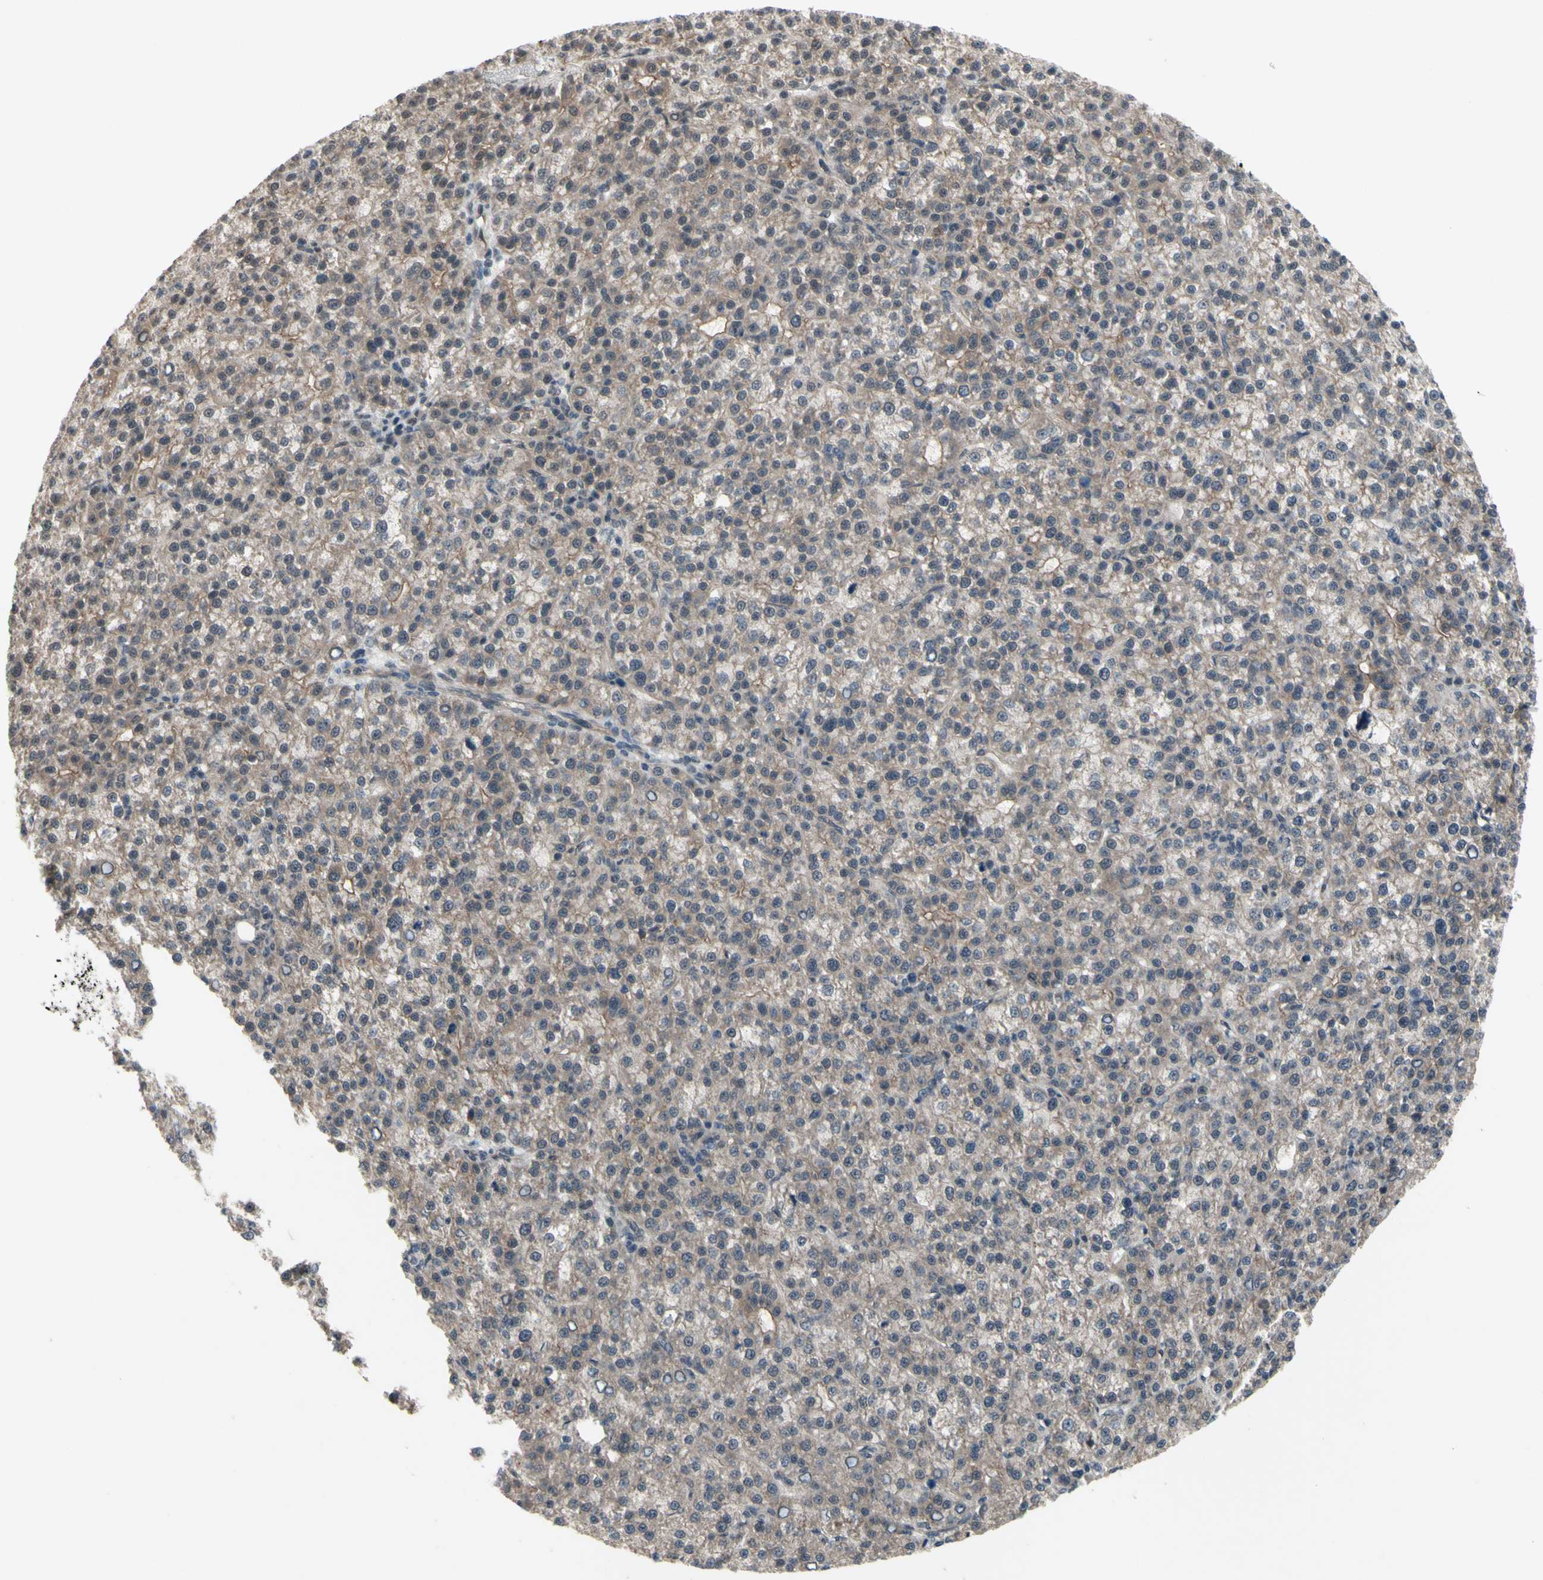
{"staining": {"intensity": "weak", "quantity": ">75%", "location": "cytoplasmic/membranous"}, "tissue": "liver cancer", "cell_type": "Tumor cells", "image_type": "cancer", "snomed": [{"axis": "morphology", "description": "Carcinoma, Hepatocellular, NOS"}, {"axis": "topography", "description": "Liver"}], "caption": "This is an image of immunohistochemistry staining of liver cancer (hepatocellular carcinoma), which shows weak staining in the cytoplasmic/membranous of tumor cells.", "gene": "TRDMT1", "patient": {"sex": "female", "age": 58}}